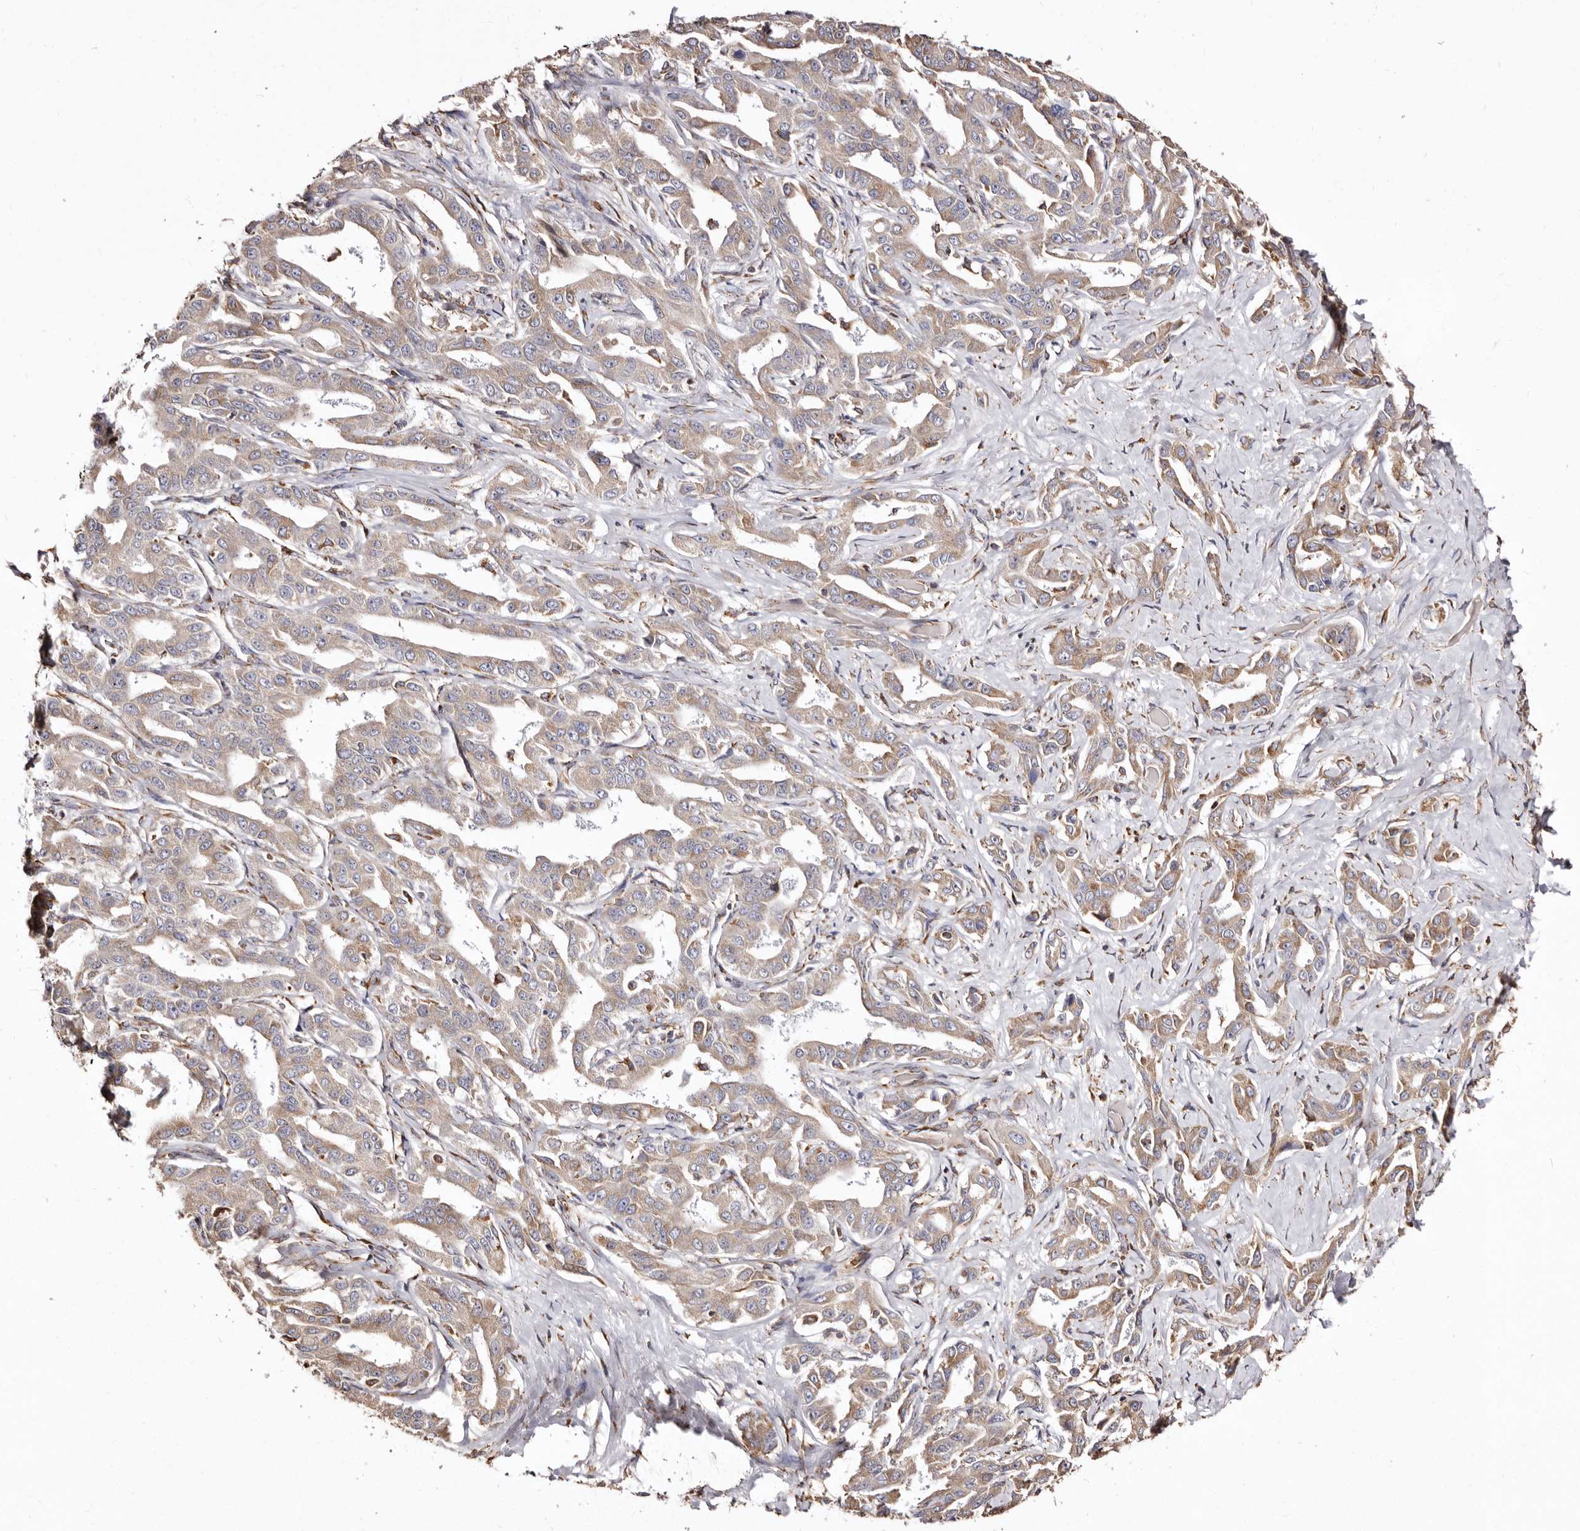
{"staining": {"intensity": "moderate", "quantity": ">75%", "location": "cytoplasmic/membranous"}, "tissue": "liver cancer", "cell_type": "Tumor cells", "image_type": "cancer", "snomed": [{"axis": "morphology", "description": "Cholangiocarcinoma"}, {"axis": "topography", "description": "Liver"}], "caption": "Protein staining of liver cancer tissue demonstrates moderate cytoplasmic/membranous staining in approximately >75% of tumor cells.", "gene": "ACBD6", "patient": {"sex": "male", "age": 59}}